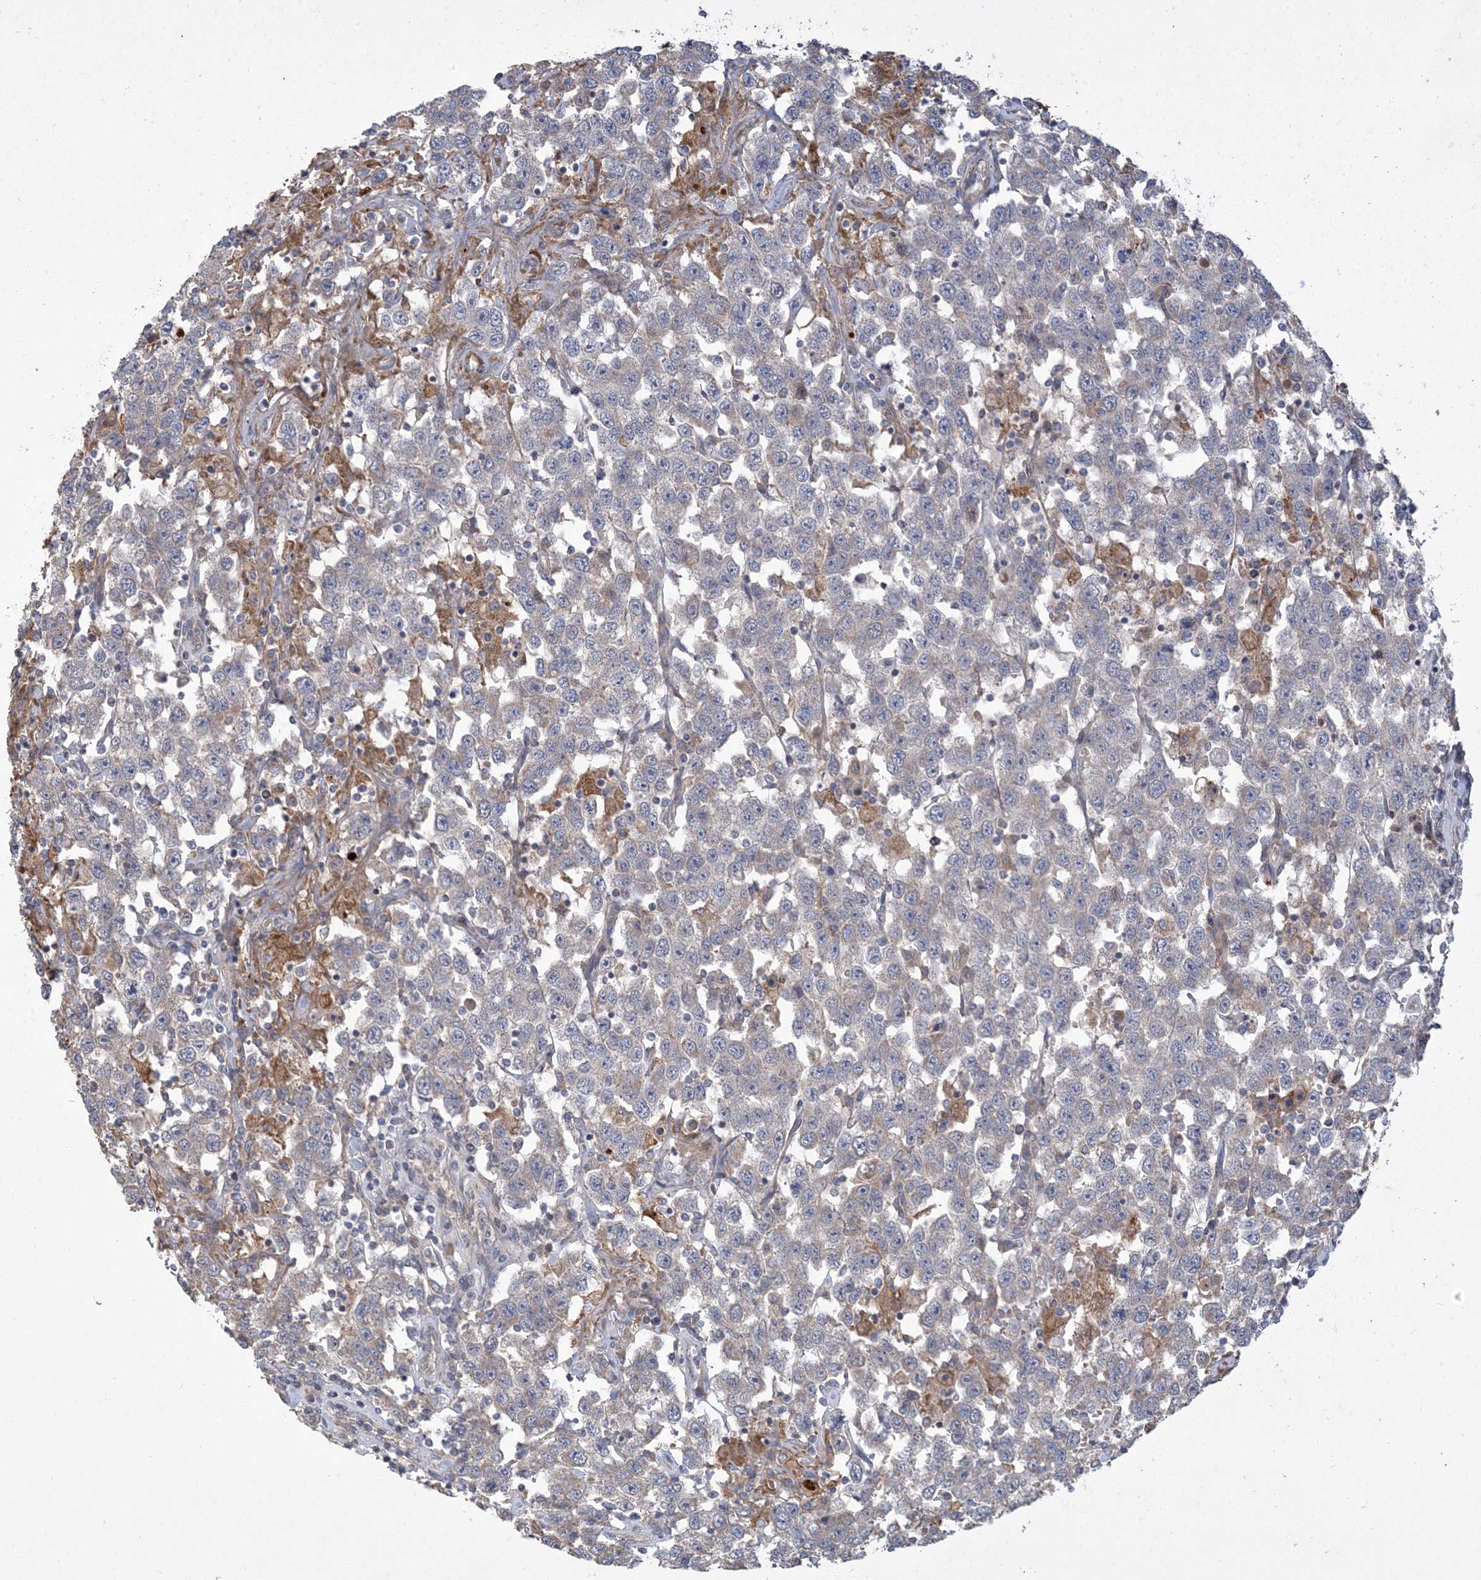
{"staining": {"intensity": "weak", "quantity": "<25%", "location": "cytoplasmic/membranous"}, "tissue": "testis cancer", "cell_type": "Tumor cells", "image_type": "cancer", "snomed": [{"axis": "morphology", "description": "Seminoma, NOS"}, {"axis": "topography", "description": "Testis"}], "caption": "IHC of human seminoma (testis) shows no staining in tumor cells.", "gene": "LTN1", "patient": {"sex": "male", "age": 41}}